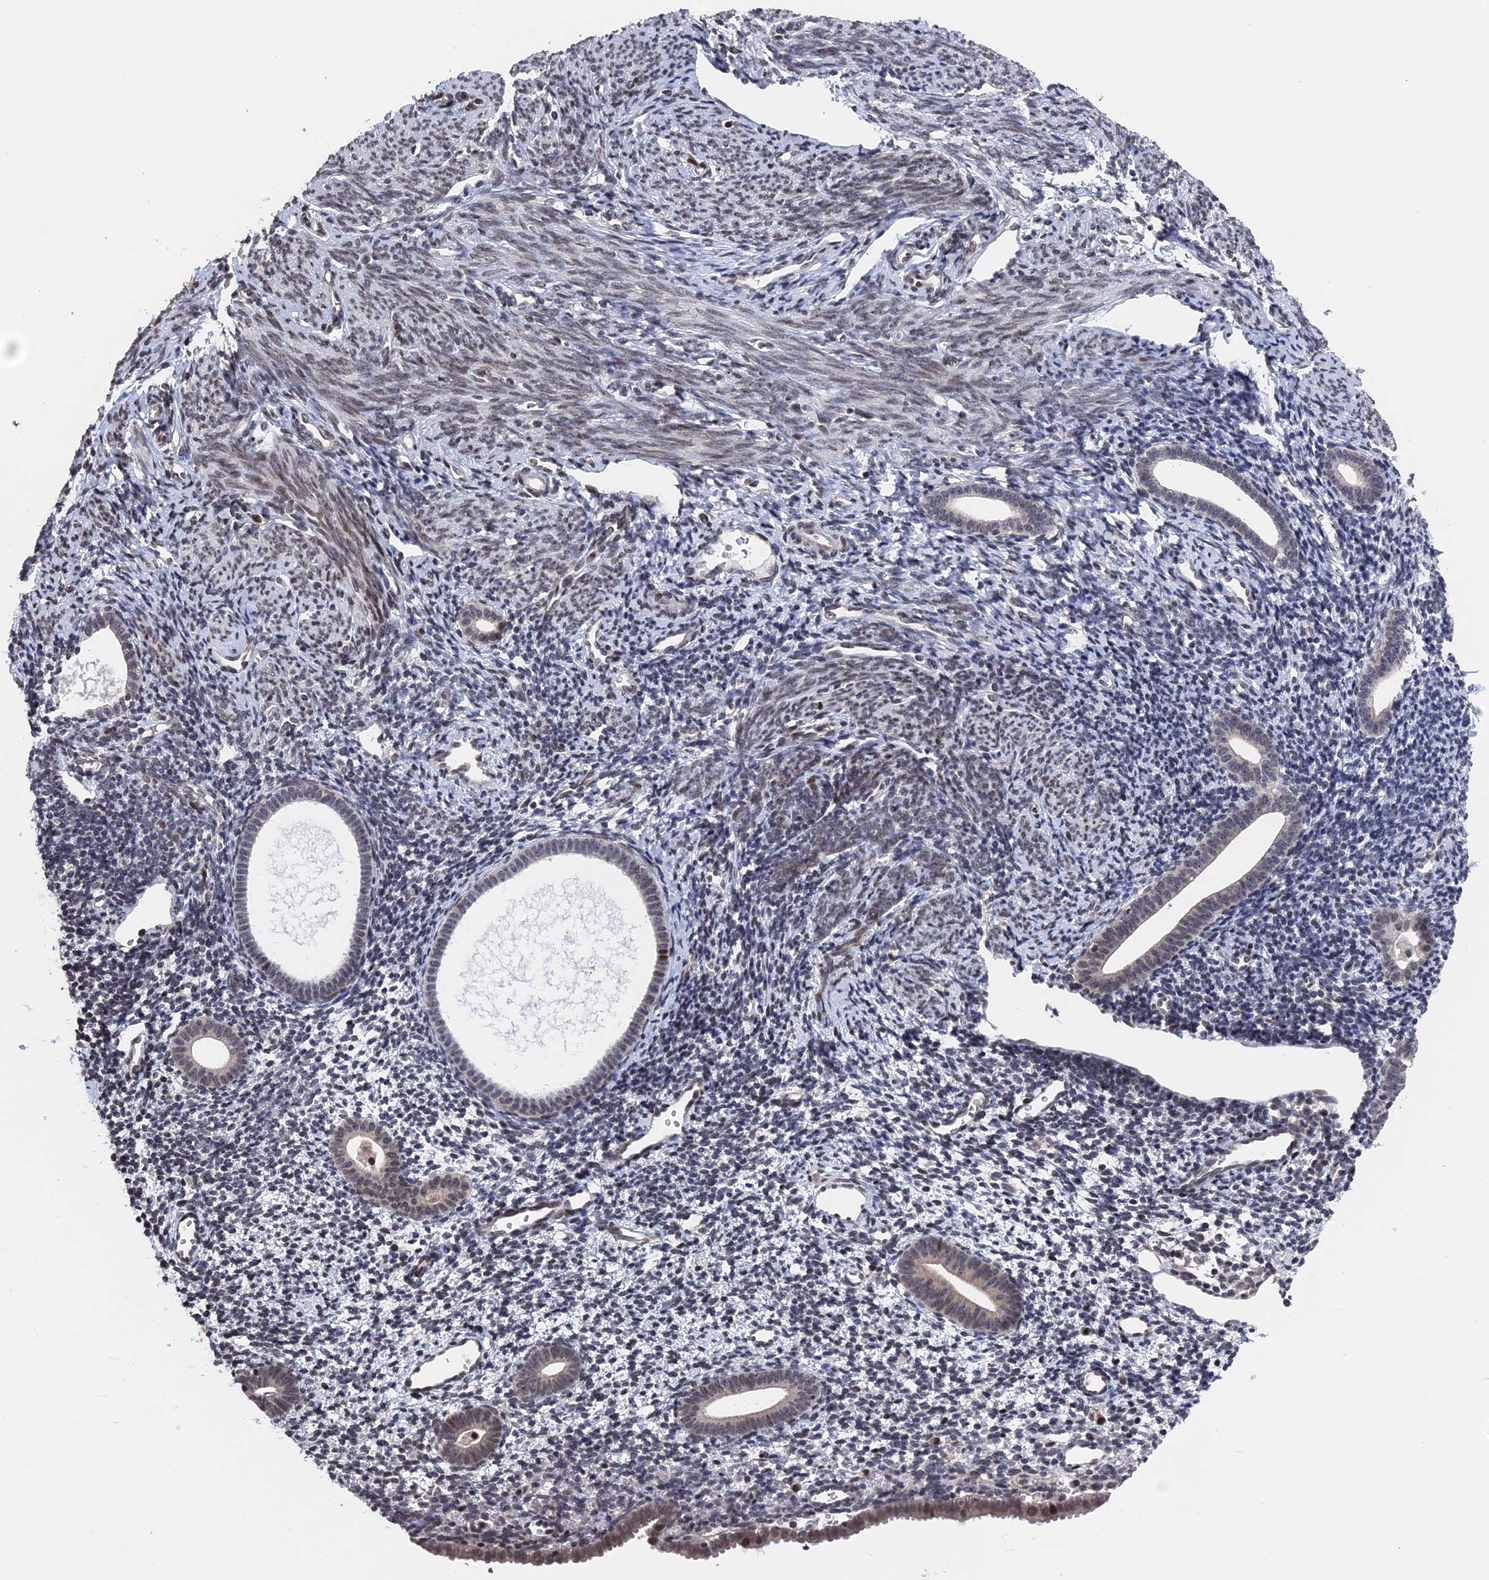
{"staining": {"intensity": "negative", "quantity": "none", "location": "none"}, "tissue": "endometrium", "cell_type": "Cells in endometrial stroma", "image_type": "normal", "snomed": [{"axis": "morphology", "description": "Normal tissue, NOS"}, {"axis": "topography", "description": "Endometrium"}], "caption": "IHC histopathology image of benign endometrium: human endometrium stained with DAB (3,3'-diaminobenzidine) displays no significant protein staining in cells in endometrial stroma. Nuclei are stained in blue.", "gene": "NR2C2AP", "patient": {"sex": "female", "age": 56}}